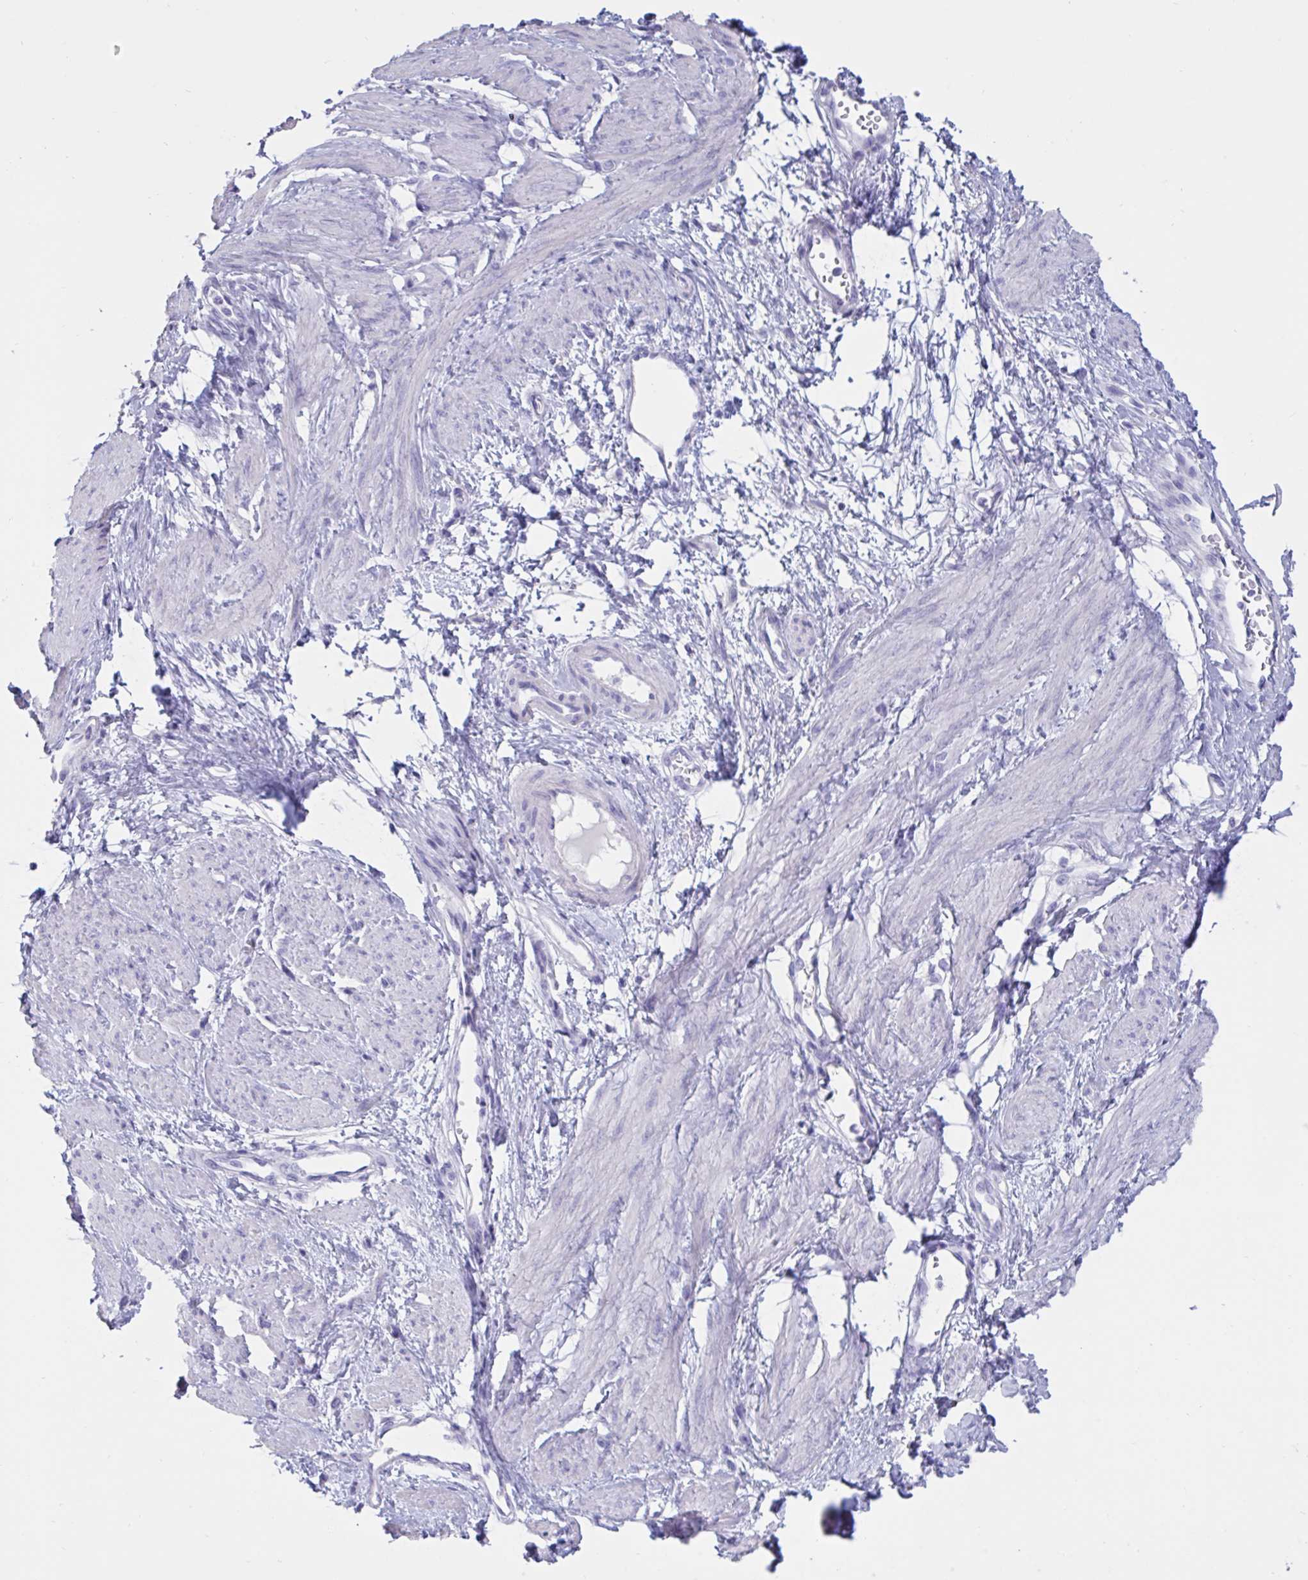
{"staining": {"intensity": "negative", "quantity": "none", "location": "none"}, "tissue": "smooth muscle", "cell_type": "Smooth muscle cells", "image_type": "normal", "snomed": [{"axis": "morphology", "description": "Normal tissue, NOS"}, {"axis": "topography", "description": "Smooth muscle"}, {"axis": "topography", "description": "Uterus"}], "caption": "The image displays no staining of smooth muscle cells in unremarkable smooth muscle. (DAB (3,3'-diaminobenzidine) immunohistochemistry (IHC) with hematoxylin counter stain).", "gene": "TNNC1", "patient": {"sex": "female", "age": 39}}